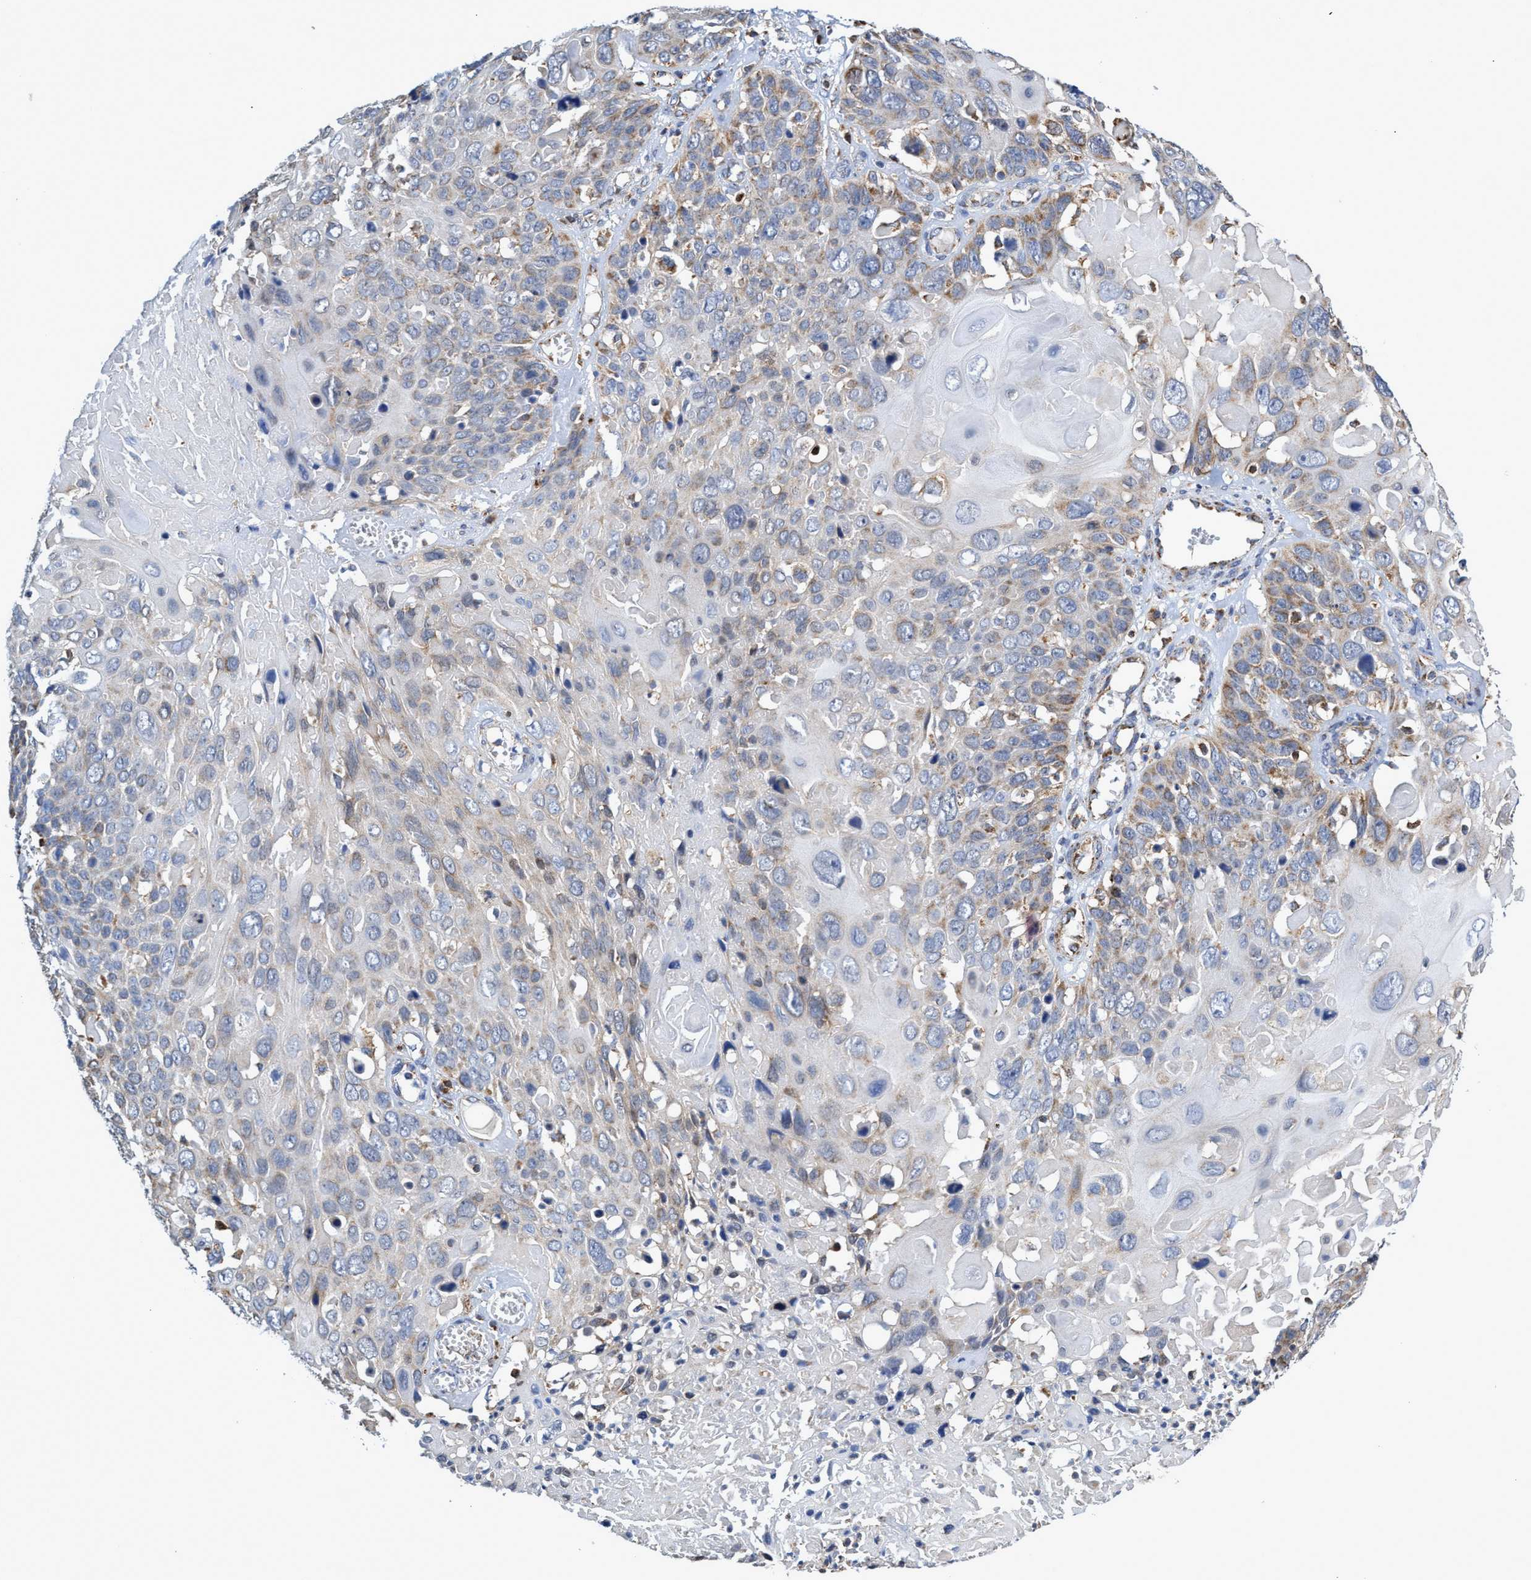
{"staining": {"intensity": "moderate", "quantity": "<25%", "location": "cytoplasmic/membranous"}, "tissue": "cervical cancer", "cell_type": "Tumor cells", "image_type": "cancer", "snomed": [{"axis": "morphology", "description": "Squamous cell carcinoma, NOS"}, {"axis": "topography", "description": "Cervix"}], "caption": "Squamous cell carcinoma (cervical) stained with a brown dye demonstrates moderate cytoplasmic/membranous positive staining in about <25% of tumor cells.", "gene": "CRYZ", "patient": {"sex": "female", "age": 74}}